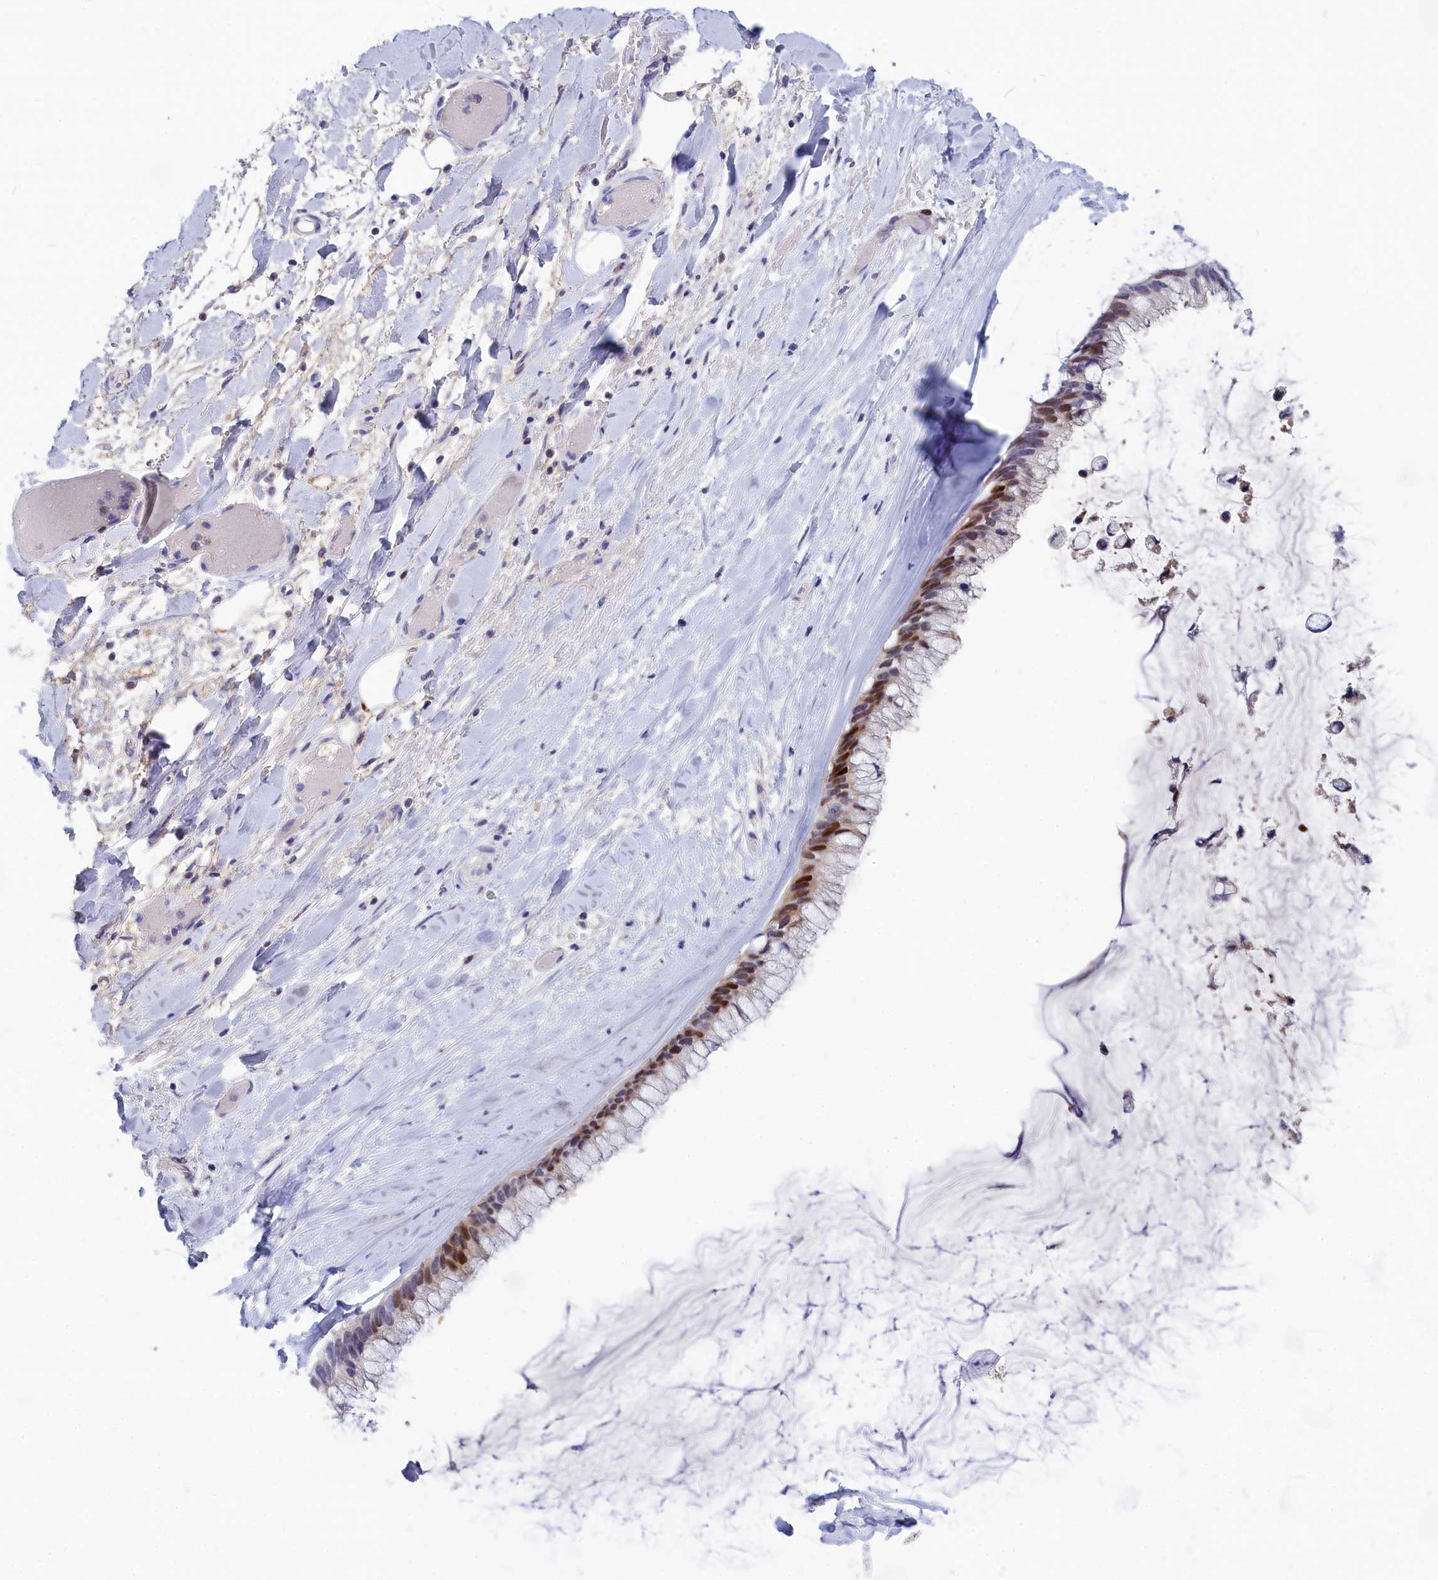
{"staining": {"intensity": "moderate", "quantity": "25%-75%", "location": "nuclear"}, "tissue": "ovarian cancer", "cell_type": "Tumor cells", "image_type": "cancer", "snomed": [{"axis": "morphology", "description": "Cystadenocarcinoma, mucinous, NOS"}, {"axis": "topography", "description": "Ovary"}], "caption": "This is a micrograph of immunohistochemistry (IHC) staining of ovarian cancer, which shows moderate staining in the nuclear of tumor cells.", "gene": "NKPD1", "patient": {"sex": "female", "age": 39}}